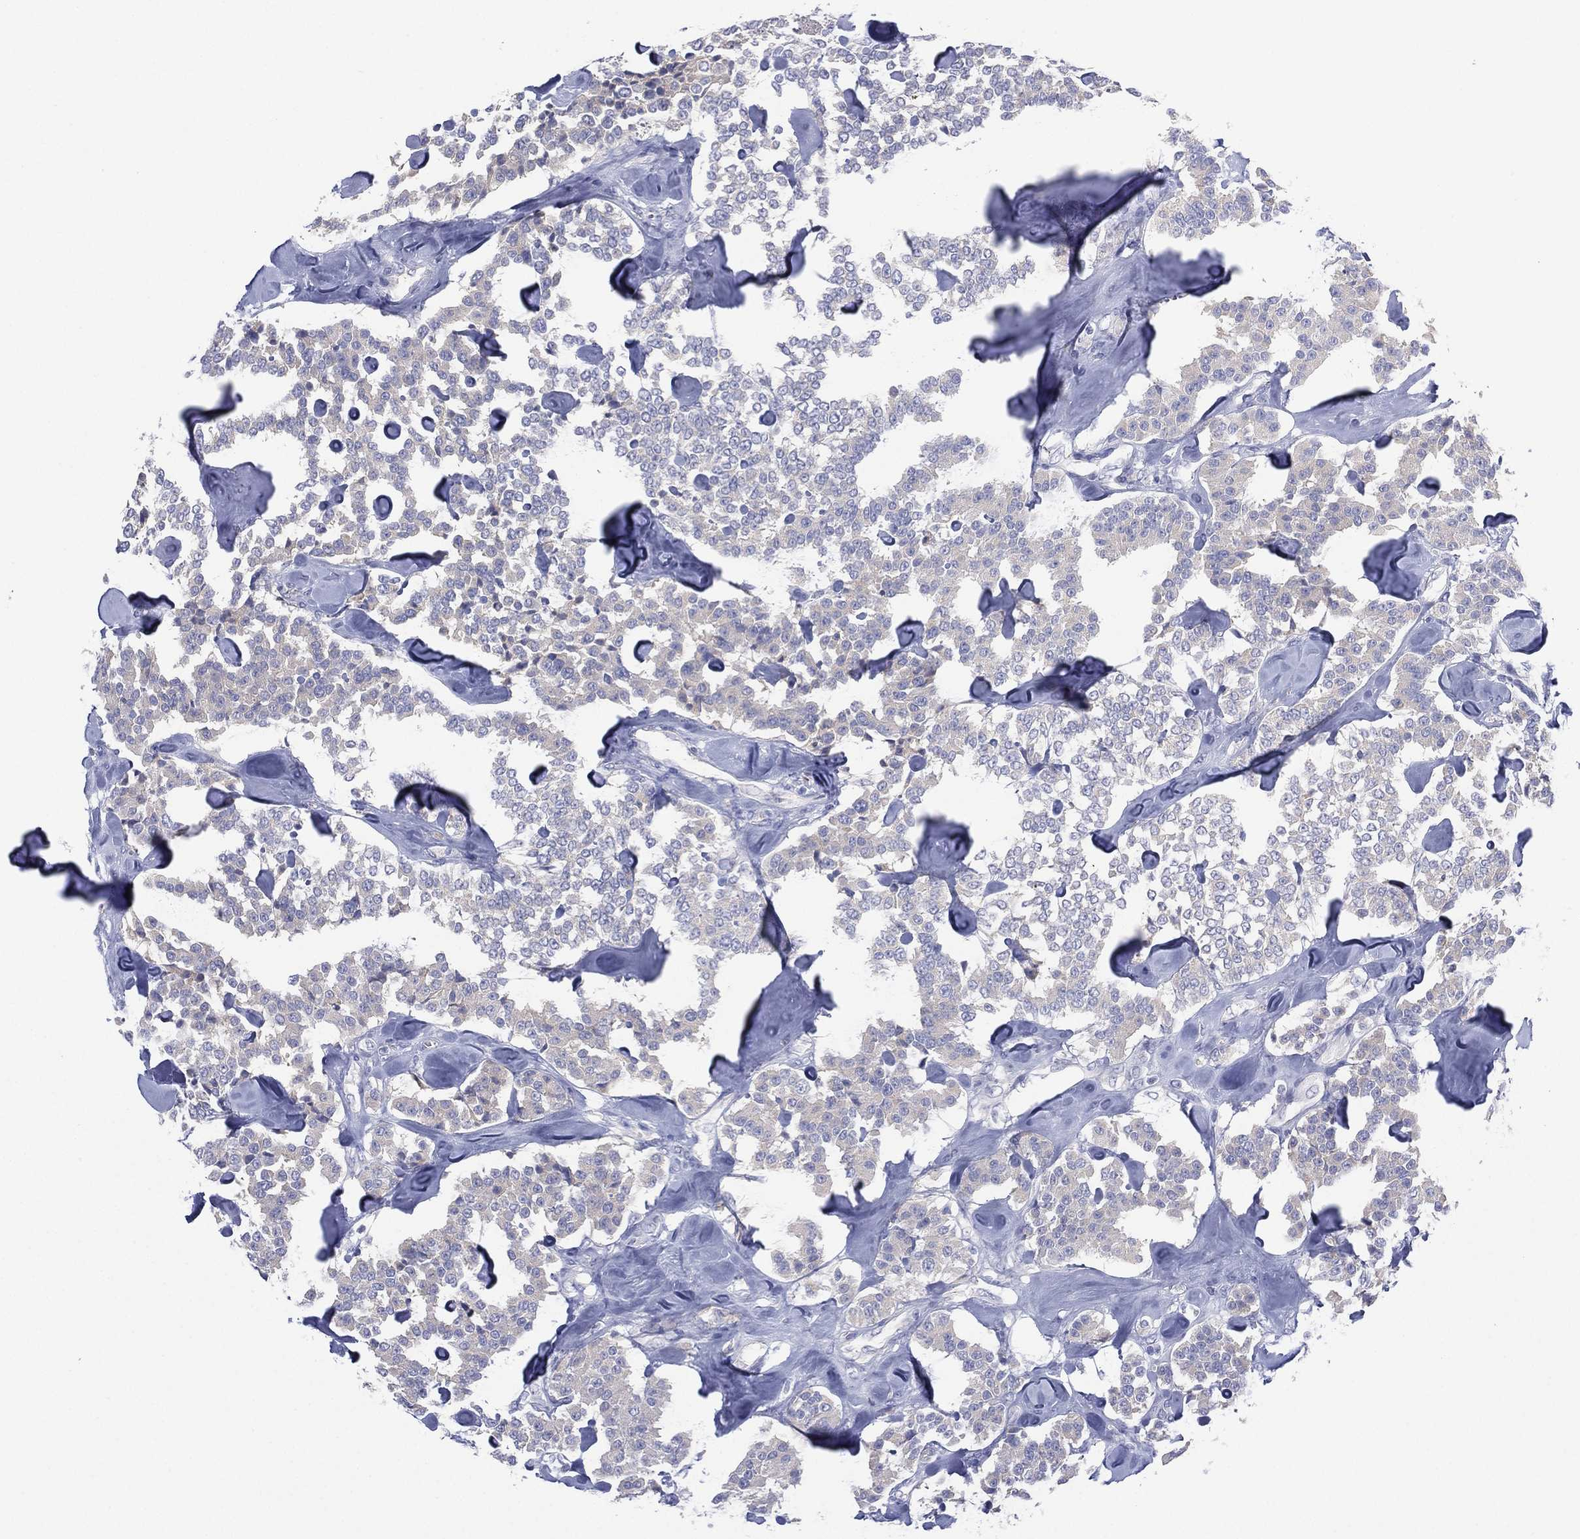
{"staining": {"intensity": "negative", "quantity": "none", "location": "none"}, "tissue": "carcinoid", "cell_type": "Tumor cells", "image_type": "cancer", "snomed": [{"axis": "morphology", "description": "Carcinoid, malignant, NOS"}, {"axis": "topography", "description": "Pancreas"}], "caption": "Photomicrograph shows no protein positivity in tumor cells of malignant carcinoid tissue. Brightfield microscopy of immunohistochemistry stained with DAB (3,3'-diaminobenzidine) (brown) and hematoxylin (blue), captured at high magnification.", "gene": "CYP2D6", "patient": {"sex": "male", "age": 41}}